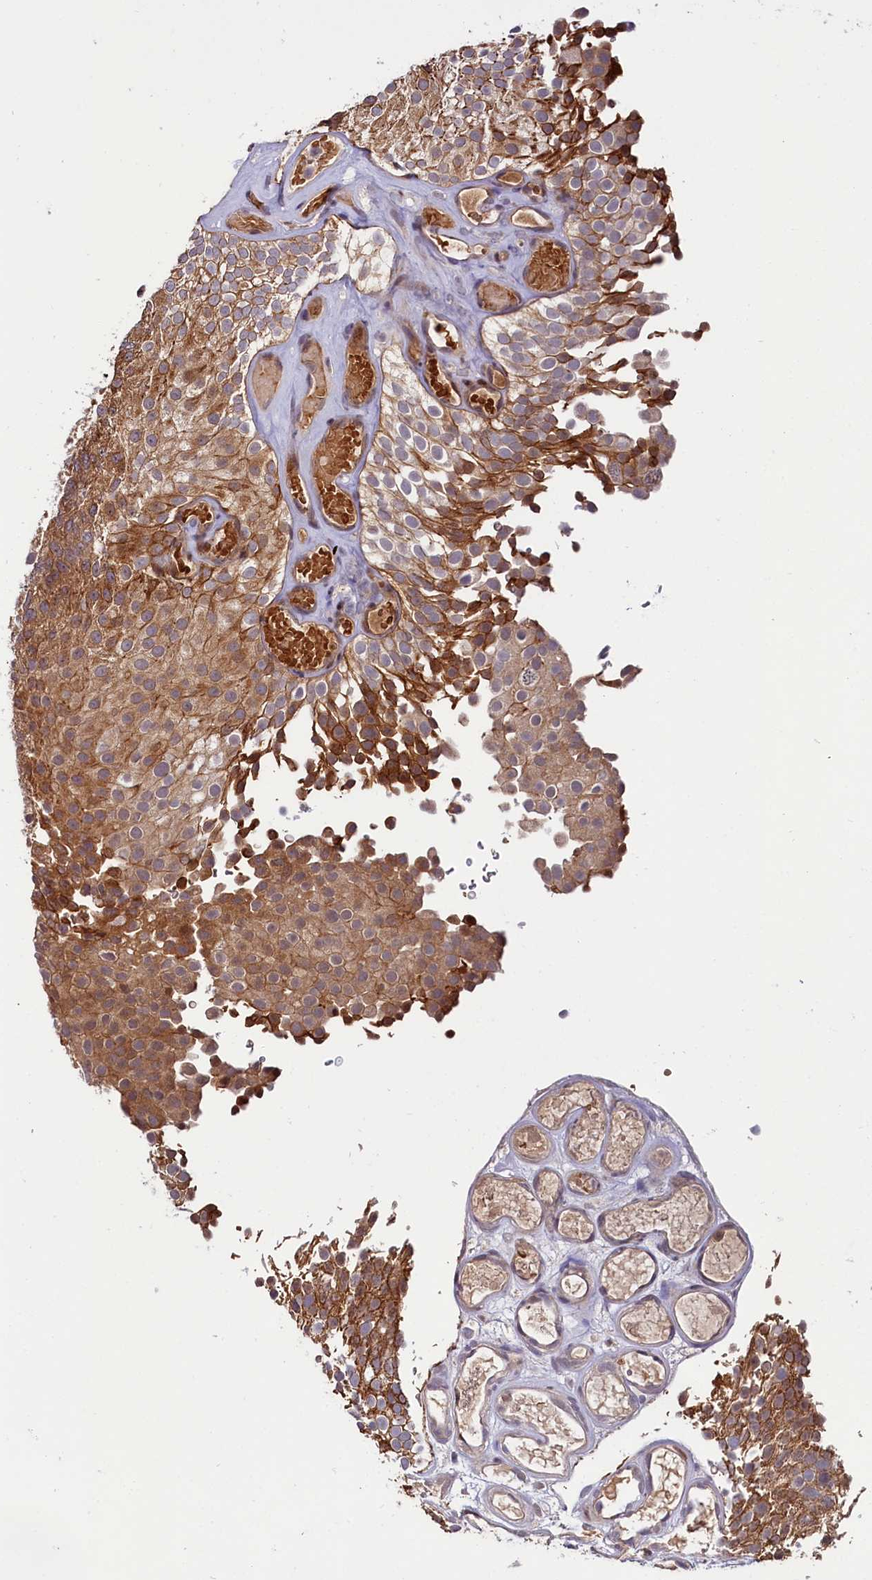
{"staining": {"intensity": "moderate", "quantity": ">75%", "location": "cytoplasmic/membranous,nuclear"}, "tissue": "urothelial cancer", "cell_type": "Tumor cells", "image_type": "cancer", "snomed": [{"axis": "morphology", "description": "Urothelial carcinoma, Low grade"}, {"axis": "topography", "description": "Urinary bladder"}], "caption": "This photomicrograph reveals immunohistochemistry (IHC) staining of human urothelial cancer, with medium moderate cytoplasmic/membranous and nuclear staining in about >75% of tumor cells.", "gene": "N4BP2L1", "patient": {"sex": "male", "age": 78}}